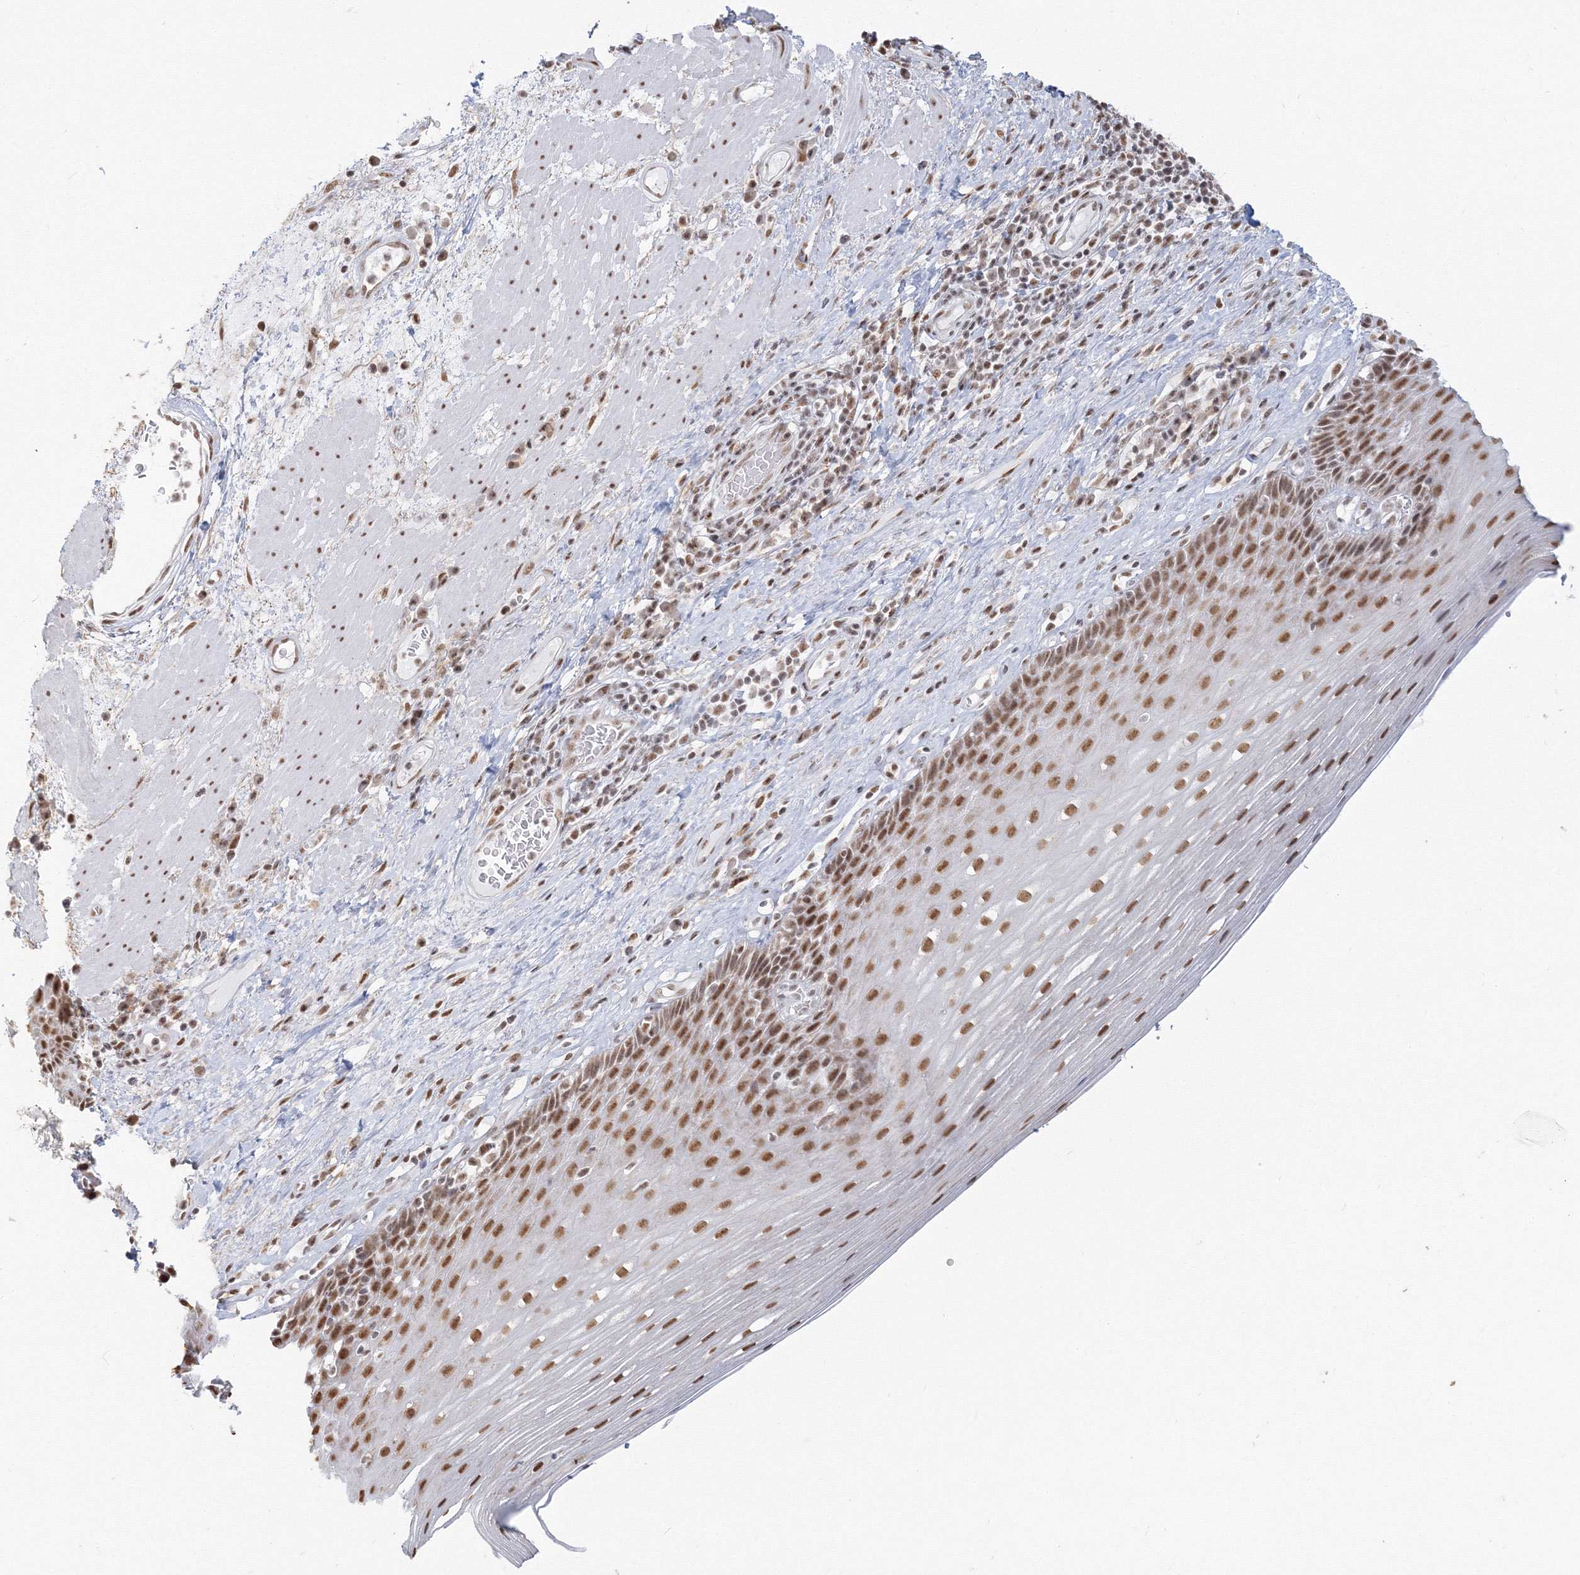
{"staining": {"intensity": "moderate", "quantity": ">75%", "location": "nuclear"}, "tissue": "esophagus", "cell_type": "Squamous epithelial cells", "image_type": "normal", "snomed": [{"axis": "morphology", "description": "Normal tissue, NOS"}, {"axis": "topography", "description": "Esophagus"}], "caption": "Esophagus stained with DAB IHC demonstrates medium levels of moderate nuclear positivity in approximately >75% of squamous epithelial cells.", "gene": "PPP4R2", "patient": {"sex": "male", "age": 62}}